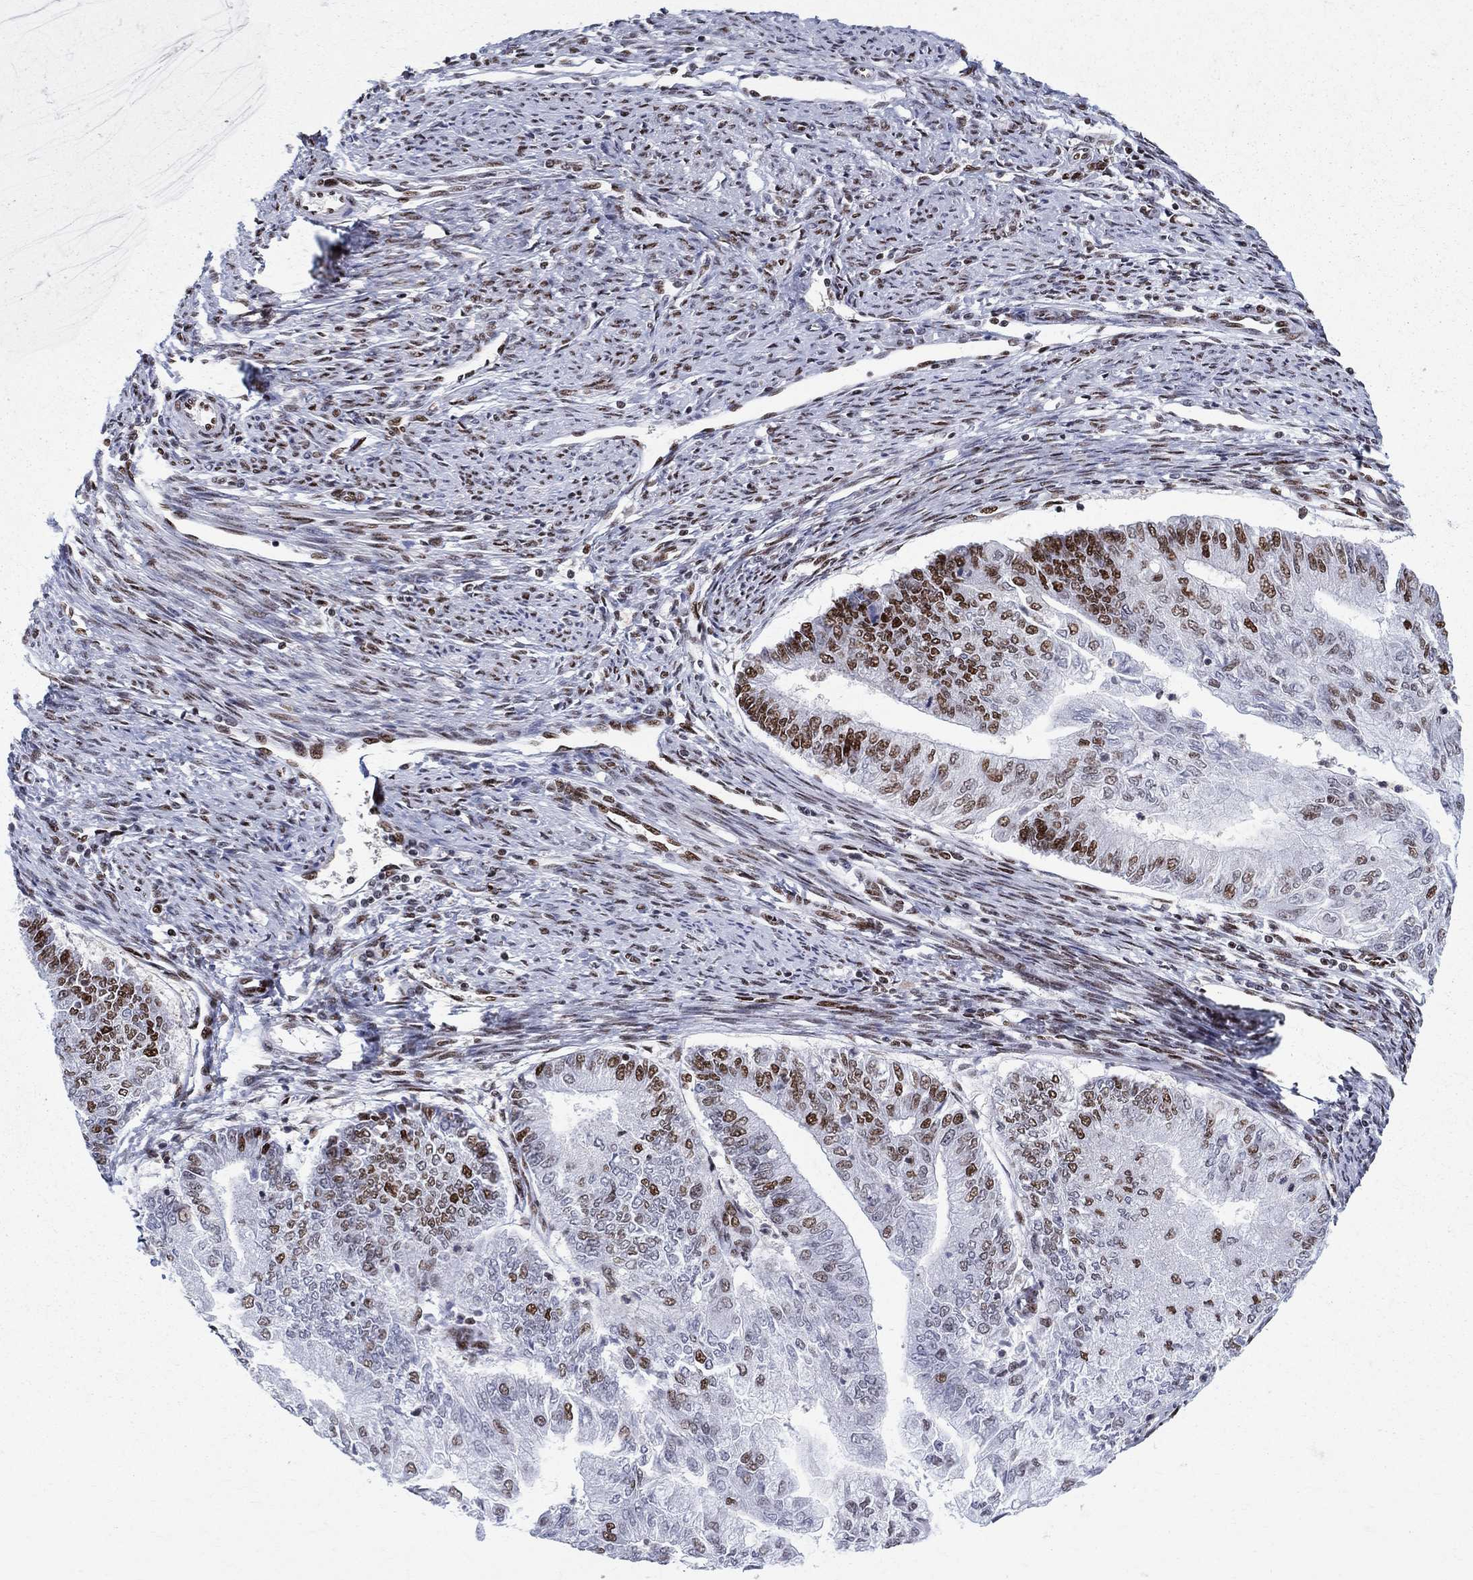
{"staining": {"intensity": "strong", "quantity": "<25%", "location": "nuclear"}, "tissue": "endometrial cancer", "cell_type": "Tumor cells", "image_type": "cancer", "snomed": [{"axis": "morphology", "description": "Adenocarcinoma, NOS"}, {"axis": "topography", "description": "Endometrium"}], "caption": "Immunohistochemistry (IHC) (DAB (3,3'-diaminobenzidine)) staining of endometrial cancer exhibits strong nuclear protein staining in about <25% of tumor cells.", "gene": "ZNHIT3", "patient": {"sex": "female", "age": 59}}